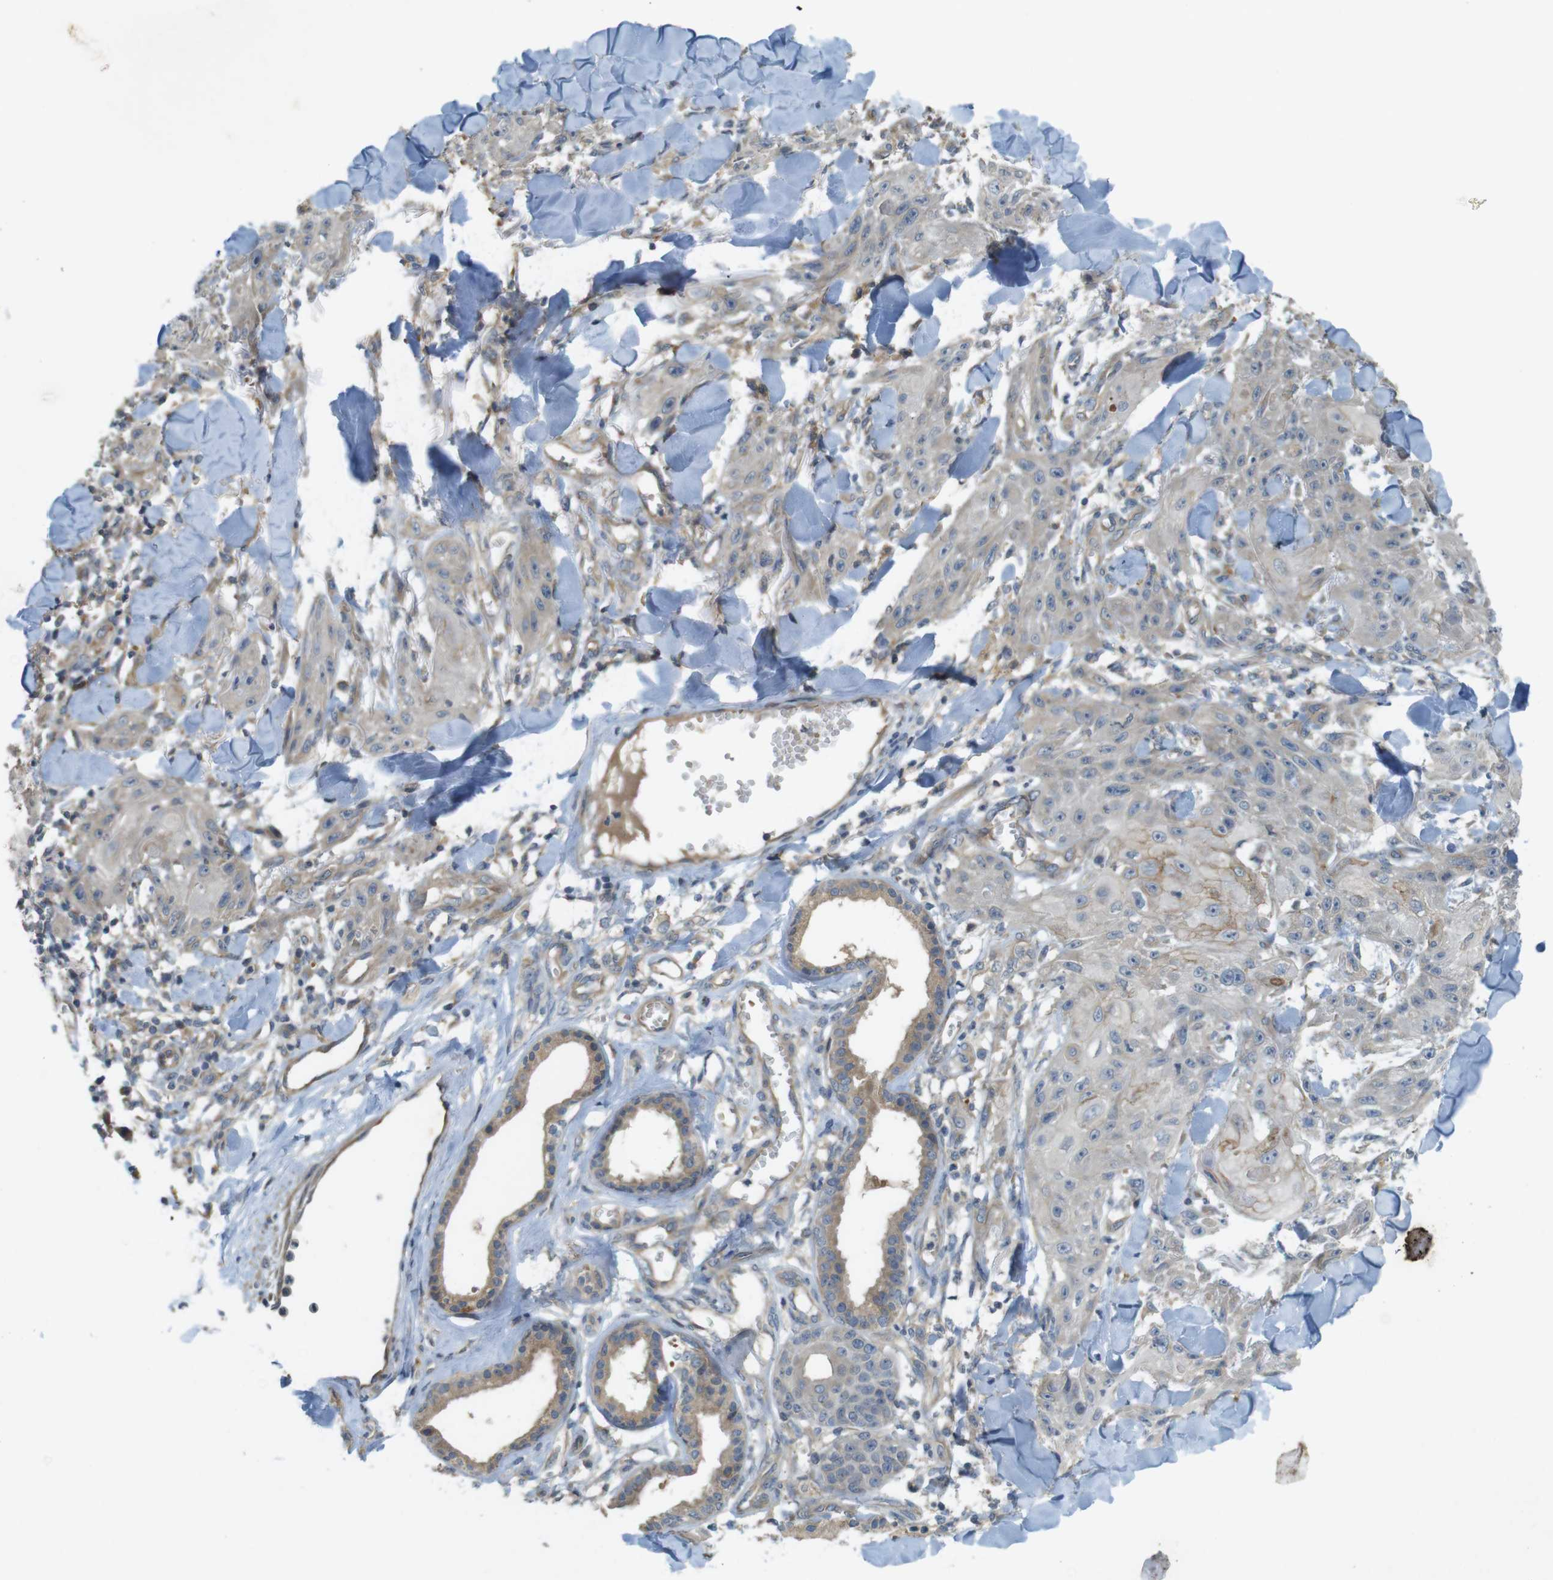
{"staining": {"intensity": "weak", "quantity": "<25%", "location": "cytoplasmic/membranous"}, "tissue": "skin cancer", "cell_type": "Tumor cells", "image_type": "cancer", "snomed": [{"axis": "morphology", "description": "Squamous cell carcinoma, NOS"}, {"axis": "topography", "description": "Skin"}], "caption": "This is a histopathology image of immunohistochemistry staining of squamous cell carcinoma (skin), which shows no staining in tumor cells. (IHC, brightfield microscopy, high magnification).", "gene": "CLTC", "patient": {"sex": "male", "age": 74}}